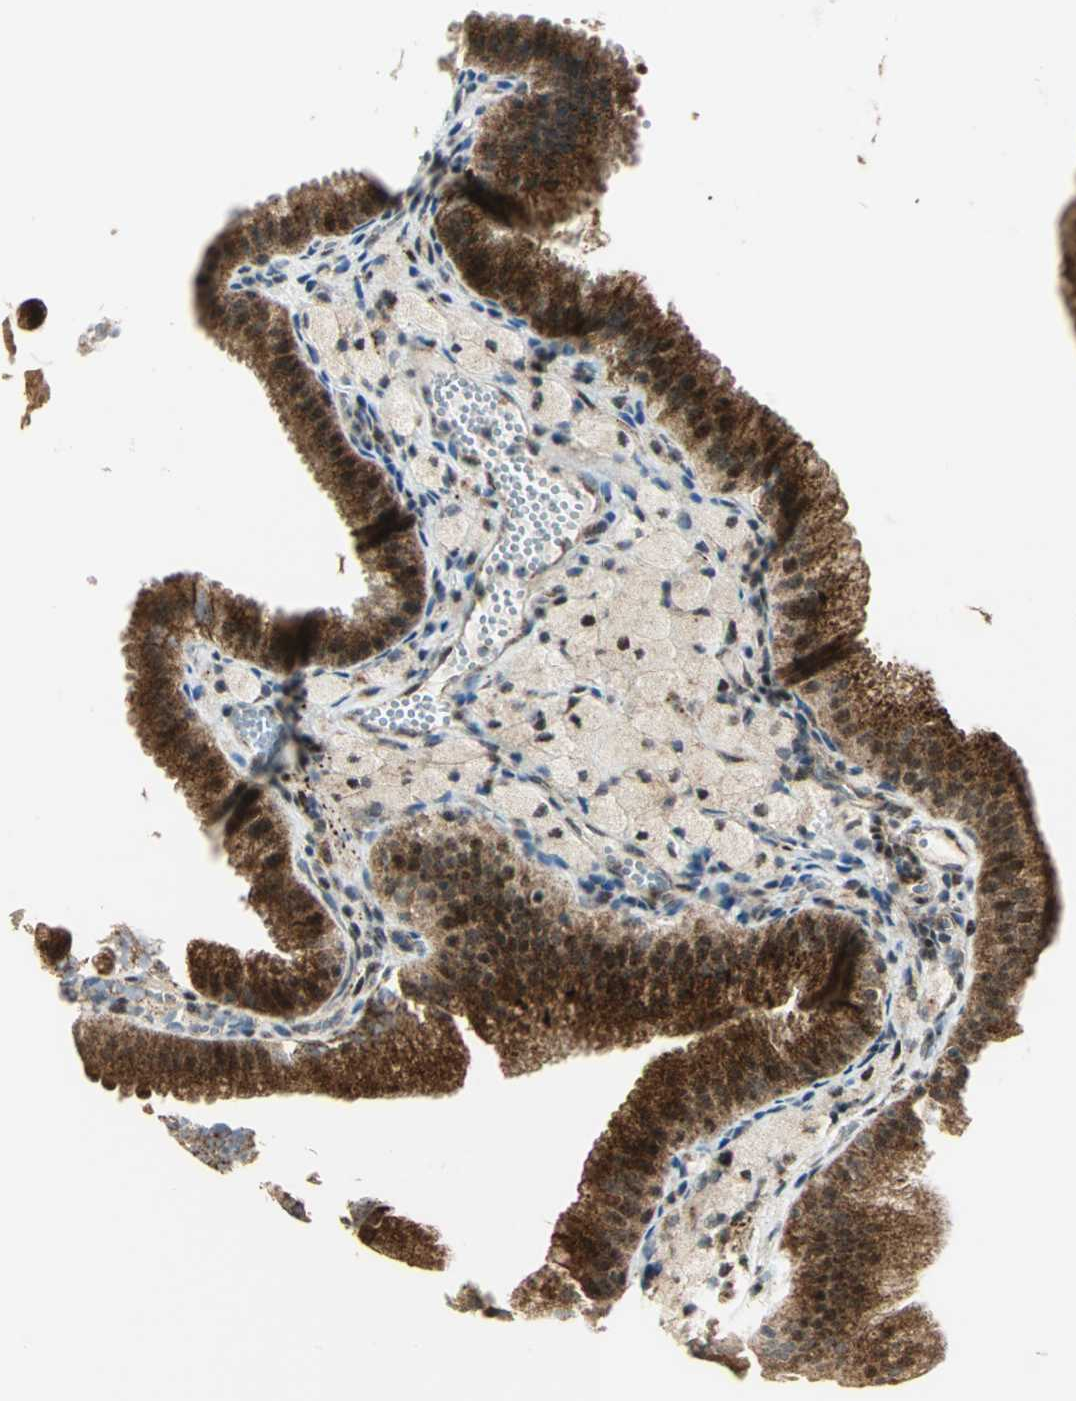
{"staining": {"intensity": "strong", "quantity": ">75%", "location": "cytoplasmic/membranous,nuclear"}, "tissue": "gallbladder", "cell_type": "Glandular cells", "image_type": "normal", "snomed": [{"axis": "morphology", "description": "Normal tissue, NOS"}, {"axis": "topography", "description": "Gallbladder"}], "caption": "Unremarkable gallbladder was stained to show a protein in brown. There is high levels of strong cytoplasmic/membranous,nuclear positivity in about >75% of glandular cells. Nuclei are stained in blue.", "gene": "ATP6V1A", "patient": {"sex": "female", "age": 24}}